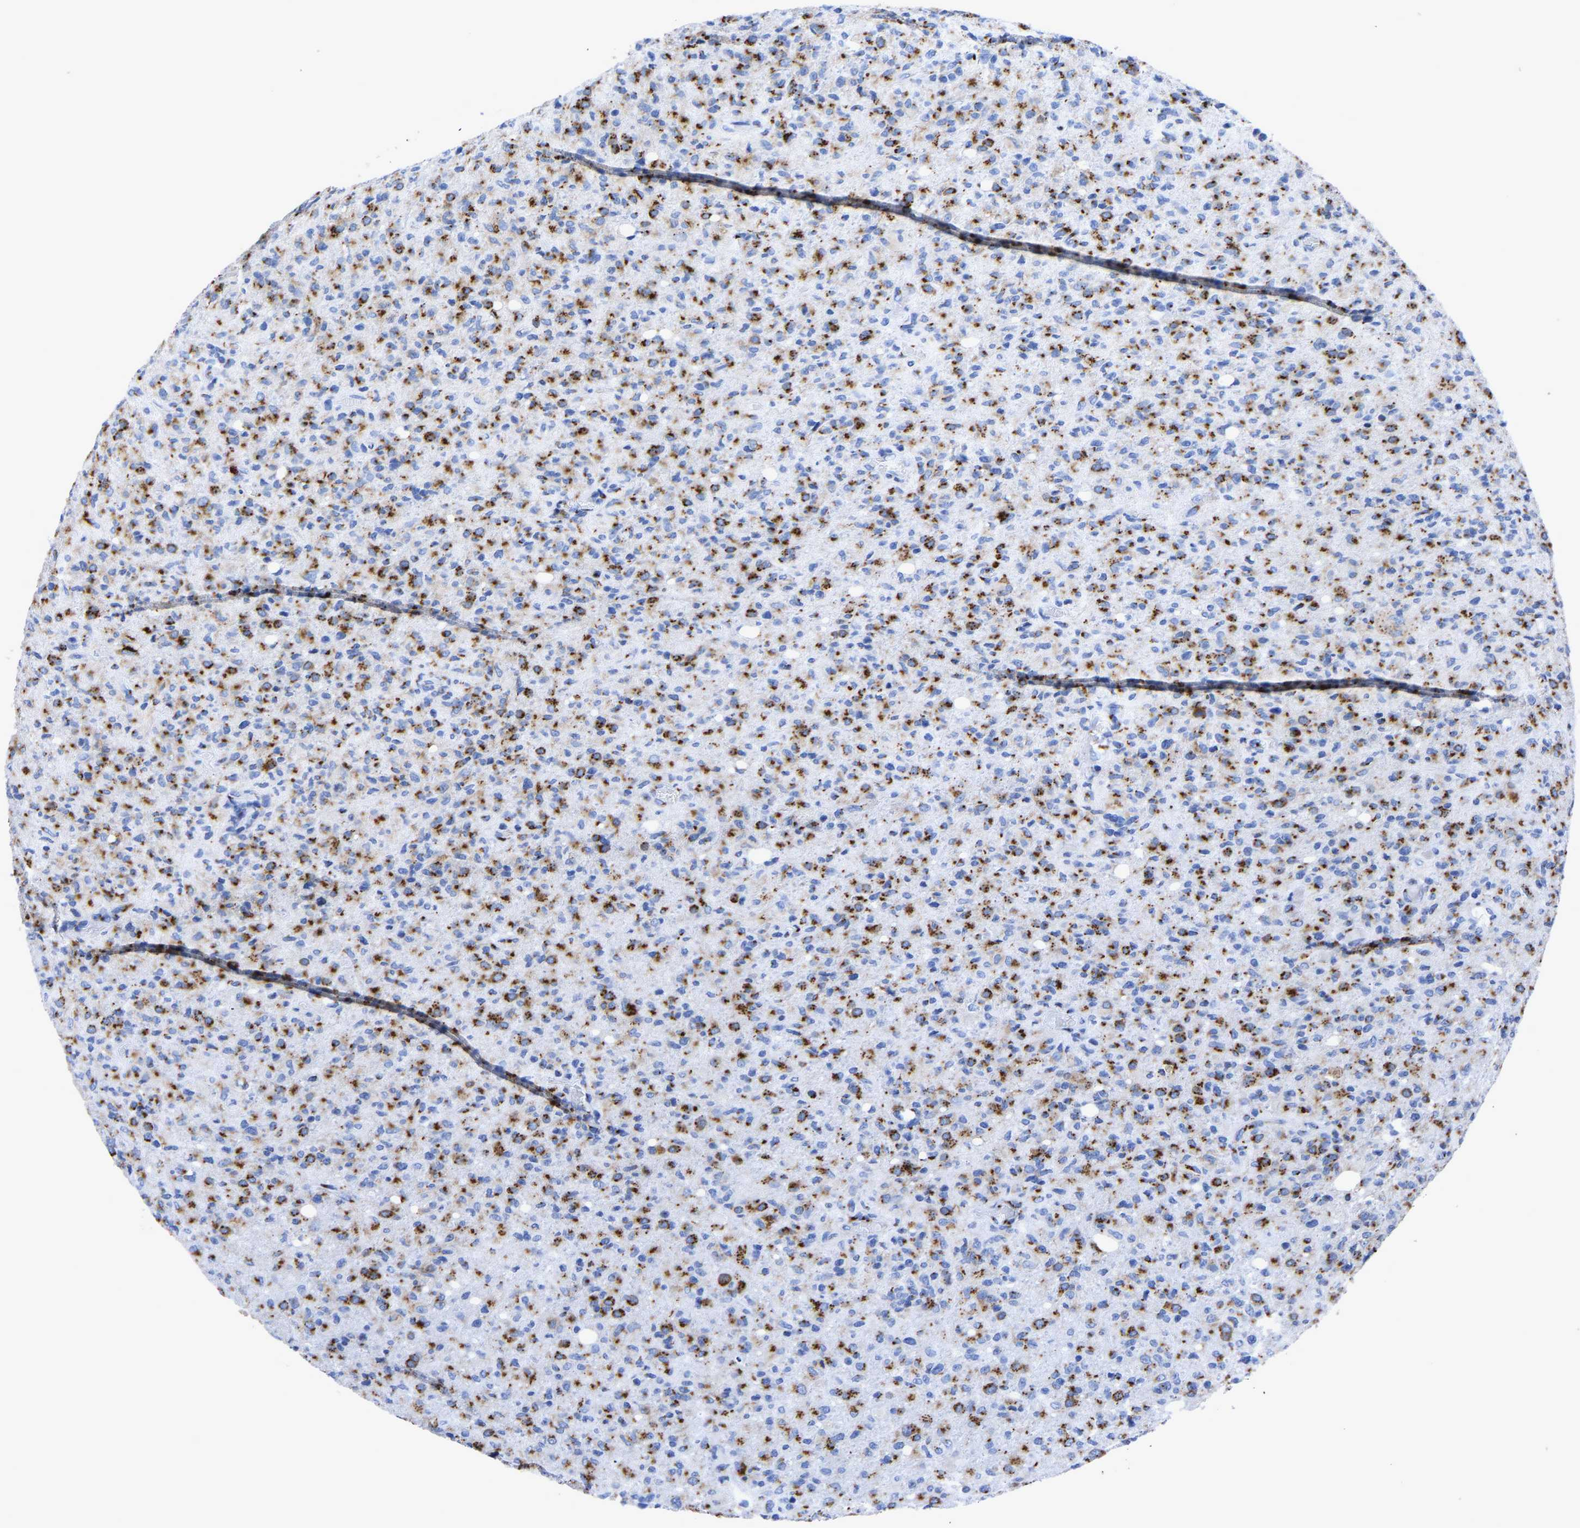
{"staining": {"intensity": "strong", "quantity": ">75%", "location": "cytoplasmic/membranous"}, "tissue": "glioma", "cell_type": "Tumor cells", "image_type": "cancer", "snomed": [{"axis": "morphology", "description": "Glioma, malignant, High grade"}, {"axis": "topography", "description": "Brain"}], "caption": "Immunohistochemistry (IHC) photomicrograph of neoplastic tissue: human glioma stained using immunohistochemistry displays high levels of strong protein expression localized specifically in the cytoplasmic/membranous of tumor cells, appearing as a cytoplasmic/membranous brown color.", "gene": "TMEM87A", "patient": {"sex": "female", "age": 57}}